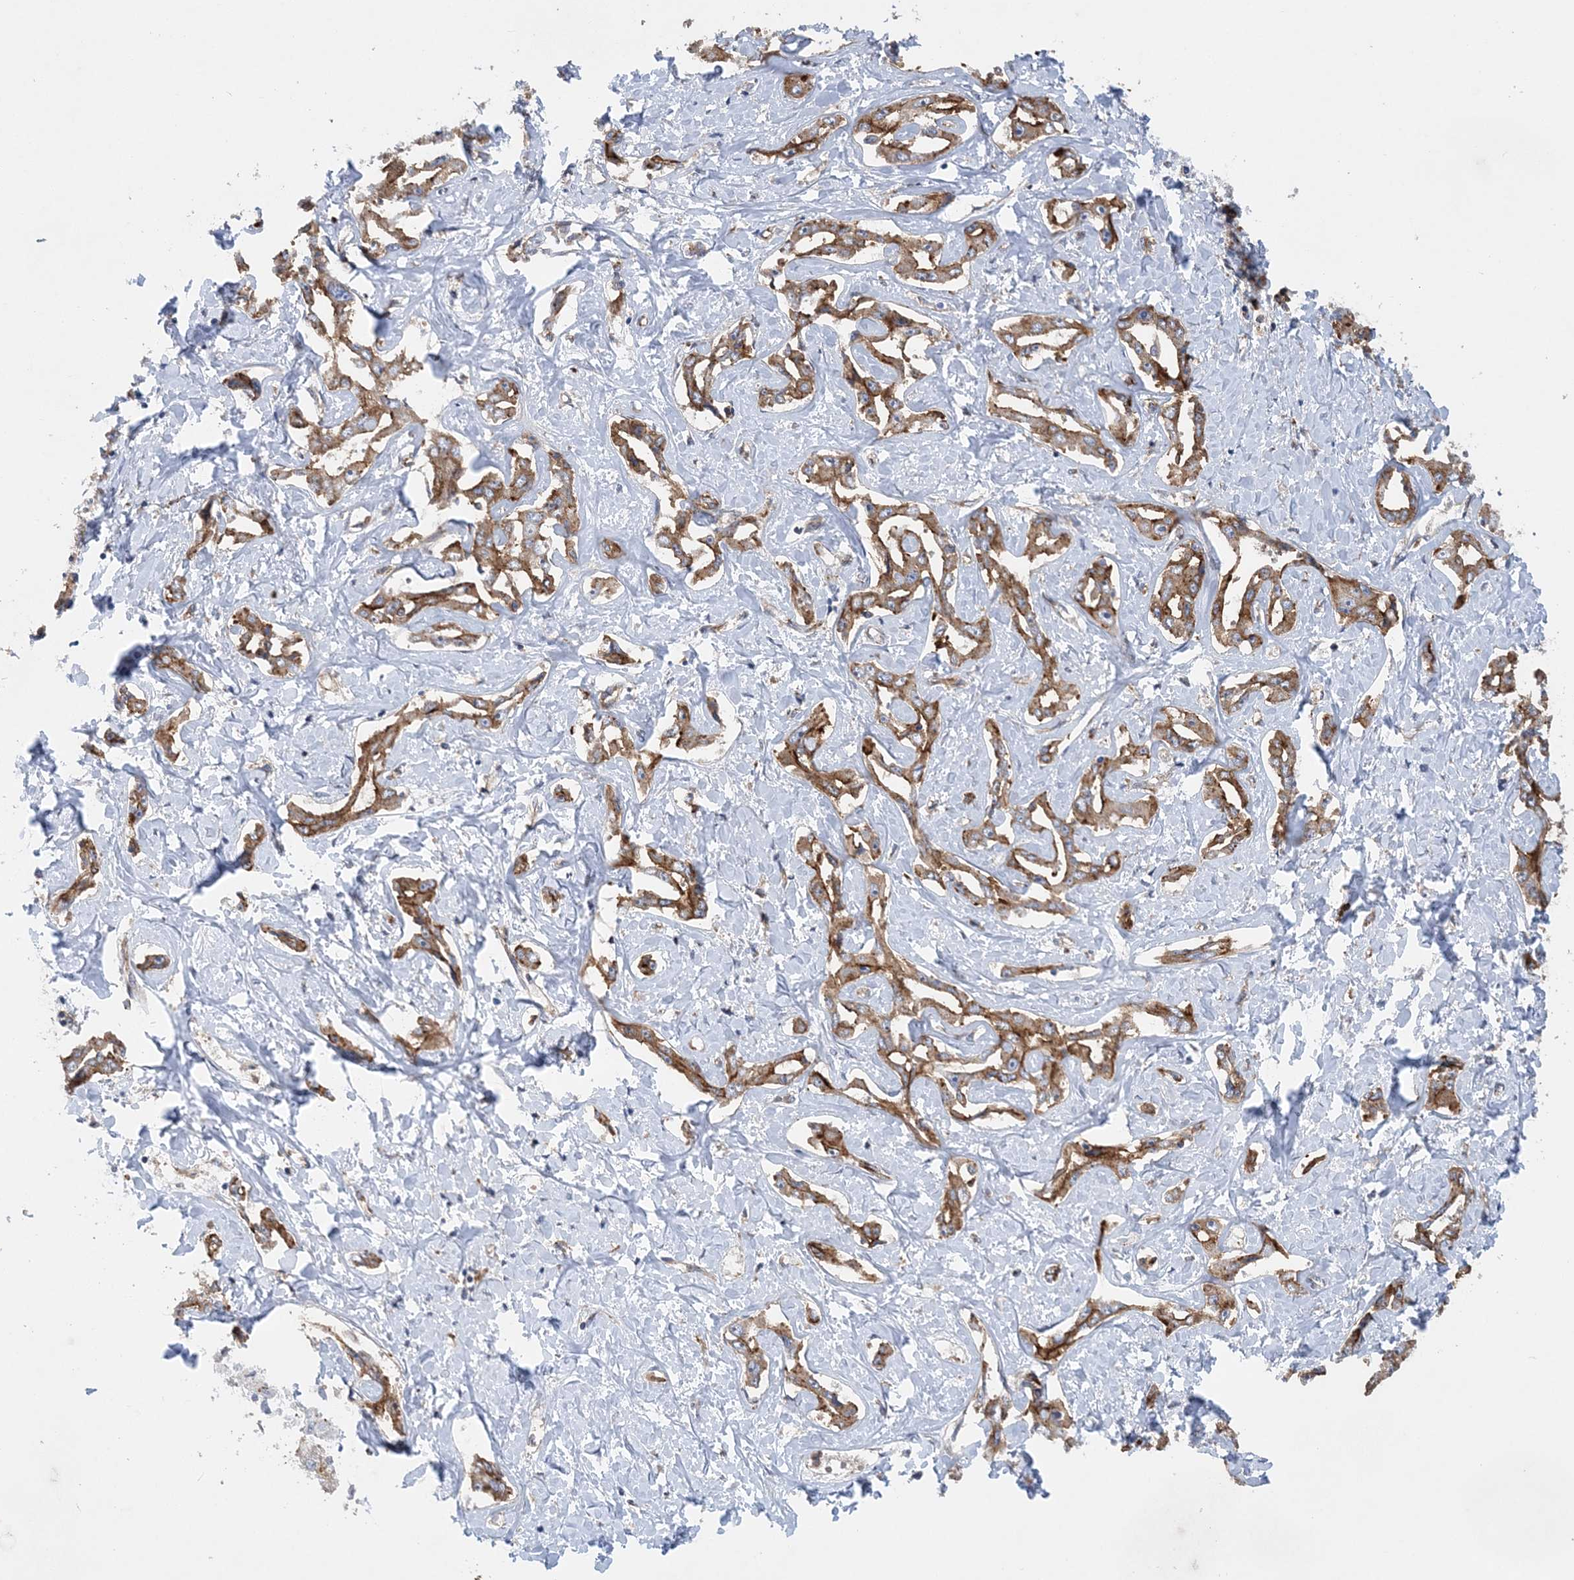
{"staining": {"intensity": "strong", "quantity": ">75%", "location": "cytoplasmic/membranous"}, "tissue": "liver cancer", "cell_type": "Tumor cells", "image_type": "cancer", "snomed": [{"axis": "morphology", "description": "Cholangiocarcinoma"}, {"axis": "topography", "description": "Liver"}], "caption": "Protein staining displays strong cytoplasmic/membranous staining in approximately >75% of tumor cells in liver cancer.", "gene": "PTTG1IP", "patient": {"sex": "male", "age": 59}}